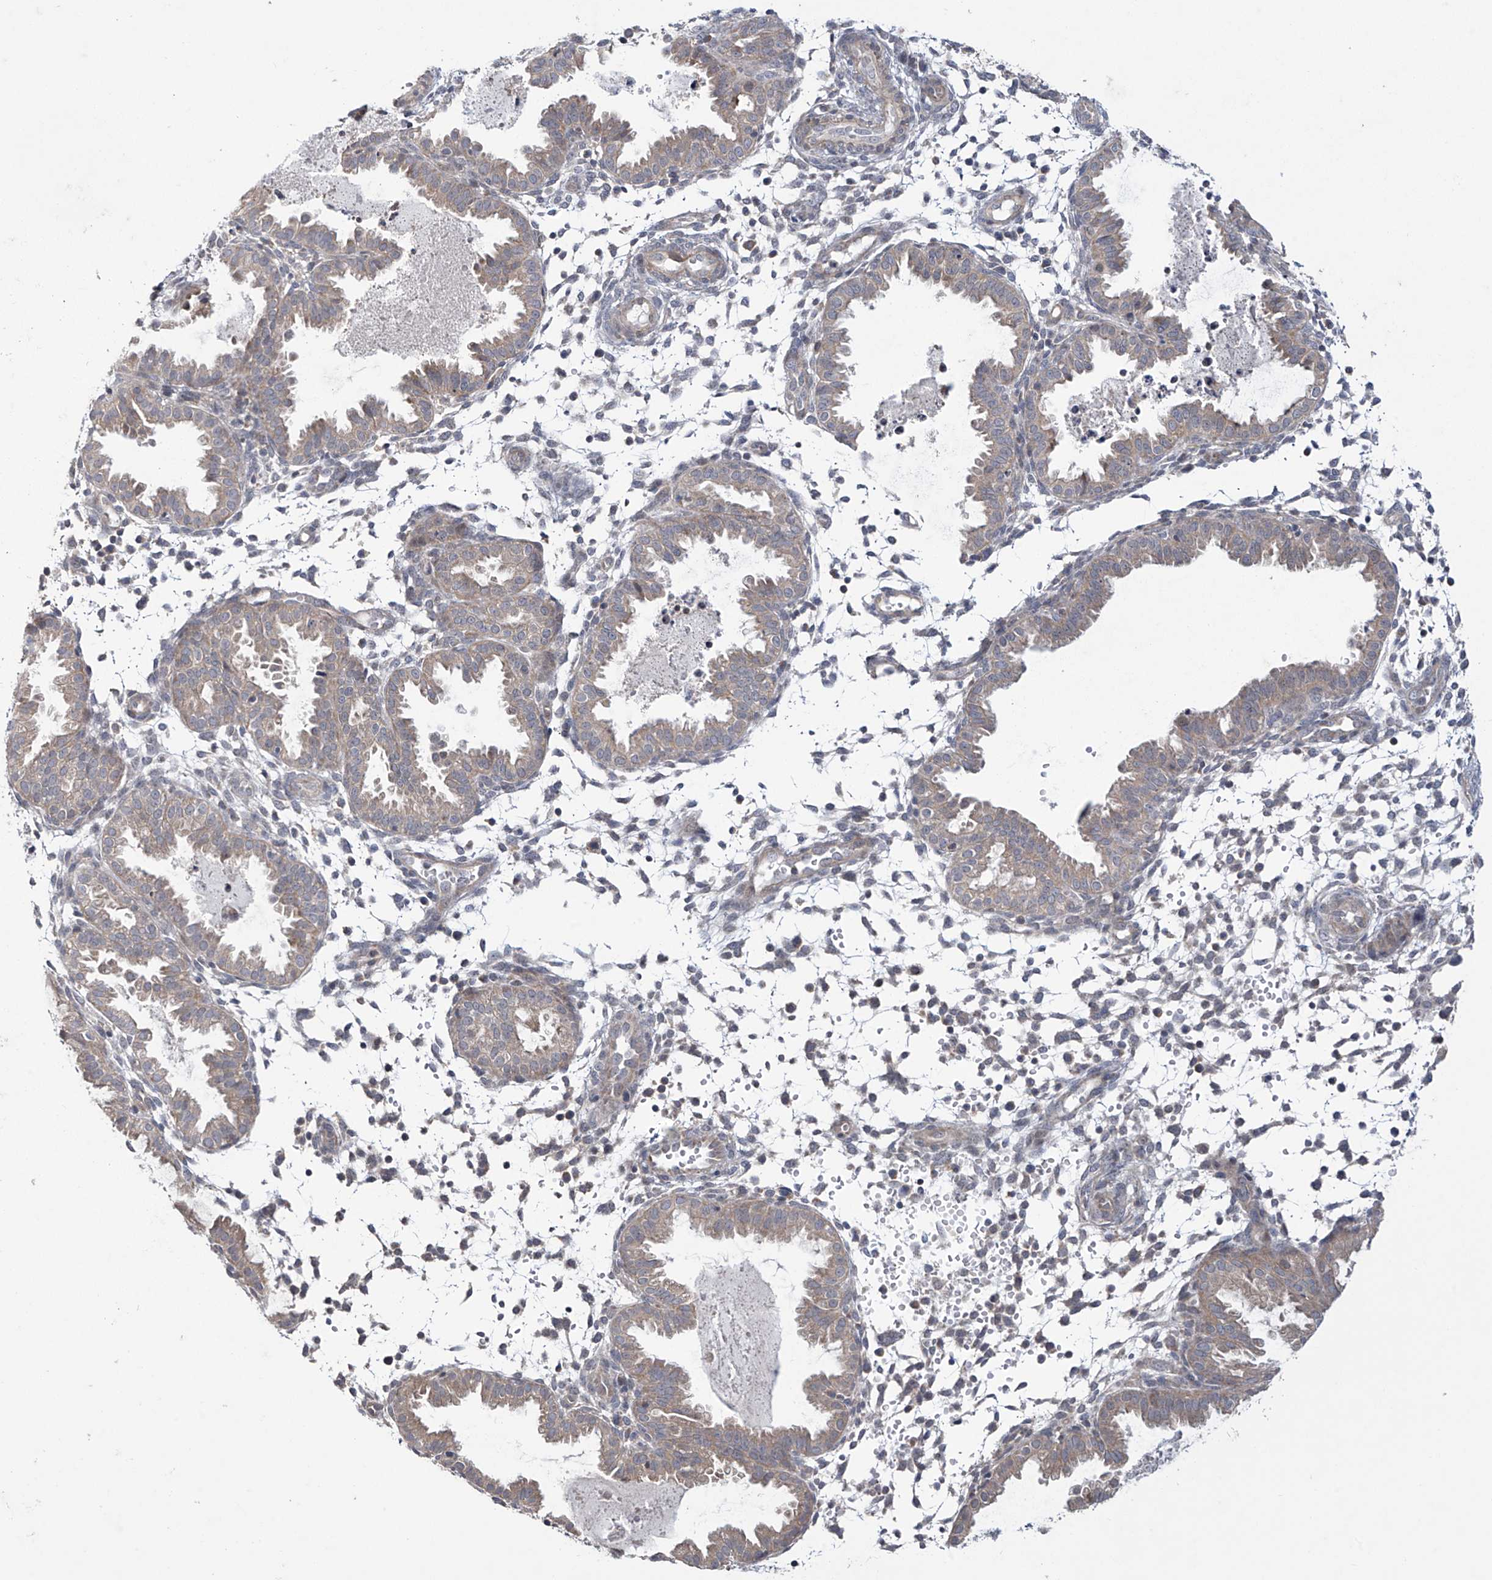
{"staining": {"intensity": "negative", "quantity": "none", "location": "none"}, "tissue": "endometrium", "cell_type": "Cells in endometrial stroma", "image_type": "normal", "snomed": [{"axis": "morphology", "description": "Normal tissue, NOS"}, {"axis": "topography", "description": "Endometrium"}], "caption": "Cells in endometrial stroma show no significant protein positivity in normal endometrium.", "gene": "TRIM60", "patient": {"sex": "female", "age": 33}}